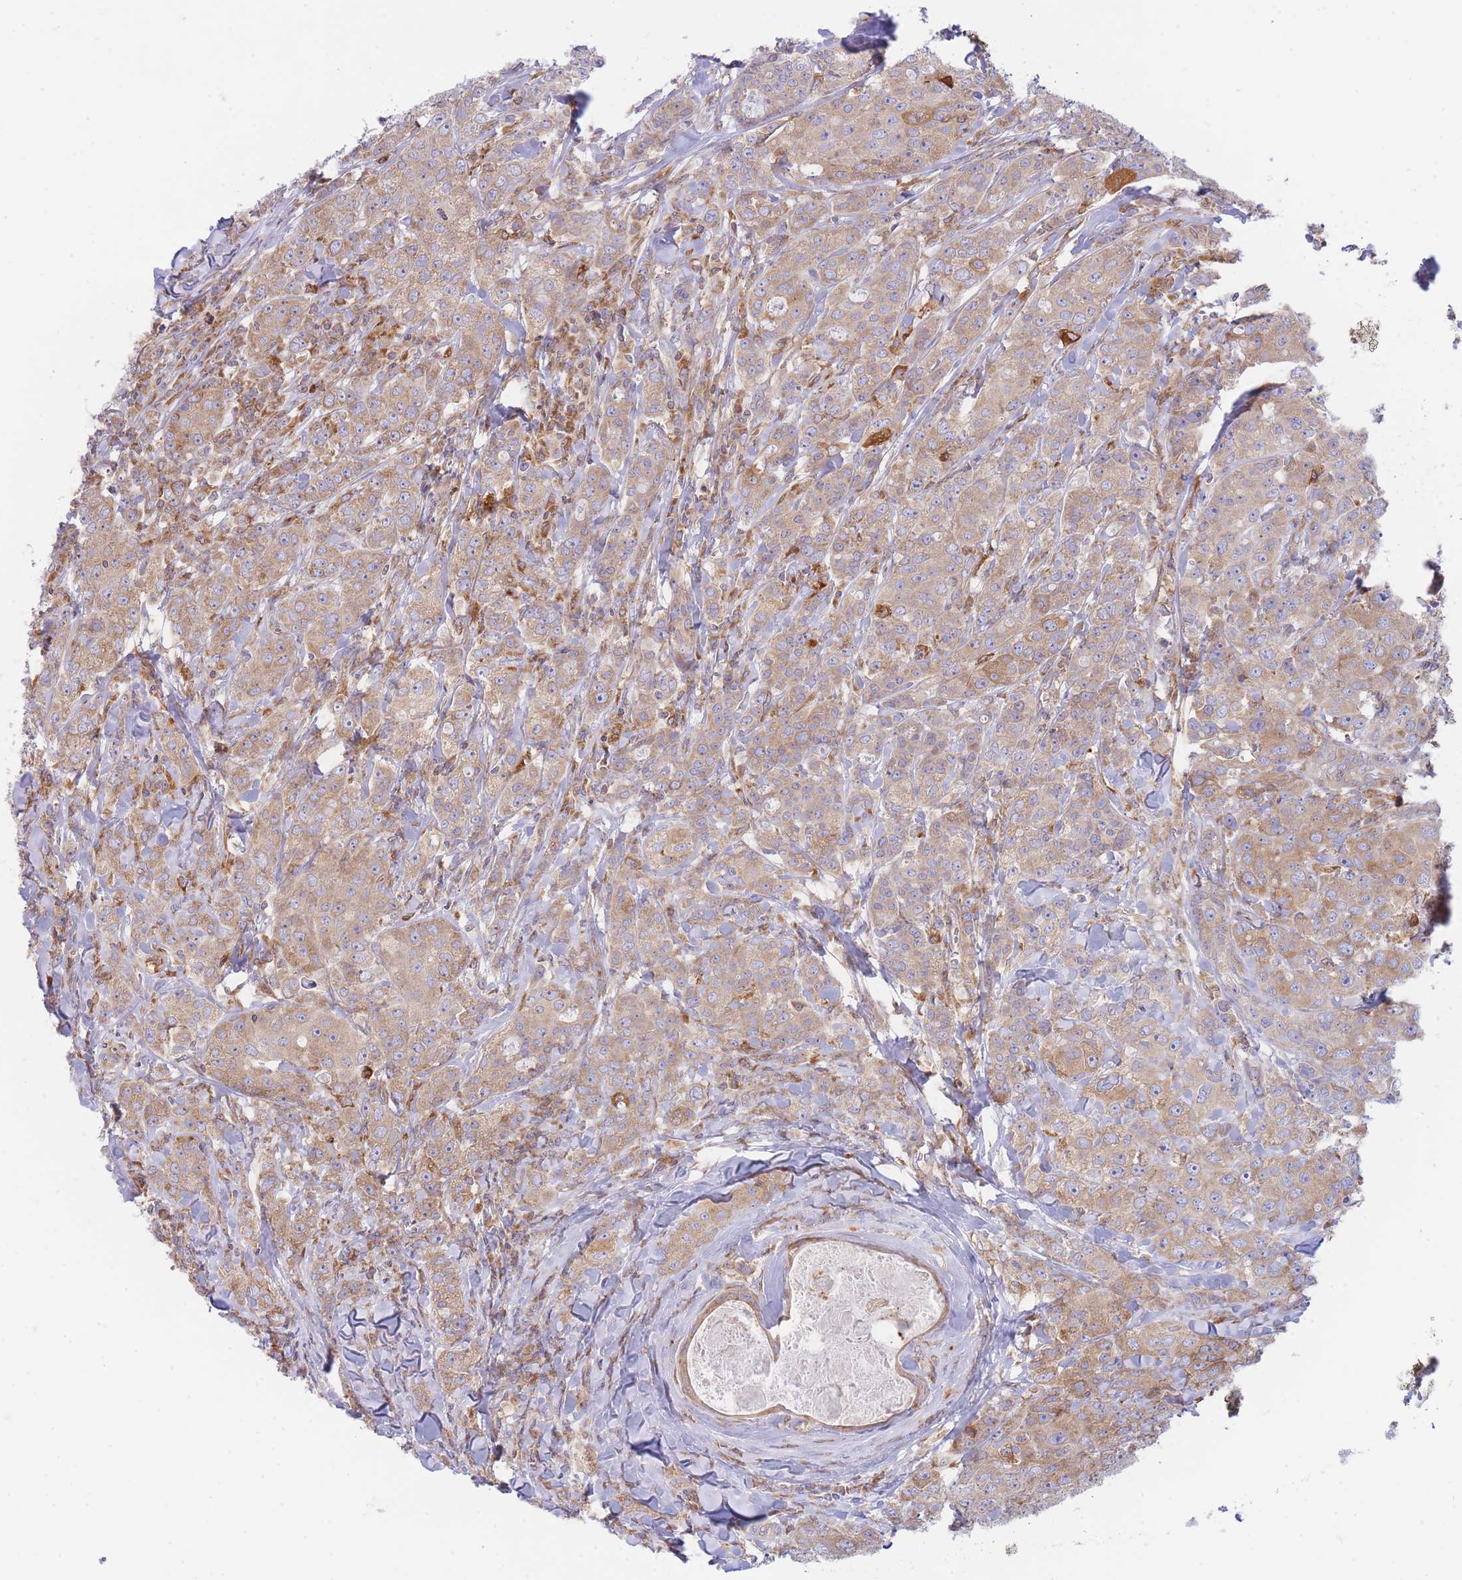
{"staining": {"intensity": "moderate", "quantity": ">75%", "location": "cytoplasmic/membranous"}, "tissue": "breast cancer", "cell_type": "Tumor cells", "image_type": "cancer", "snomed": [{"axis": "morphology", "description": "Duct carcinoma"}, {"axis": "topography", "description": "Breast"}], "caption": "Tumor cells exhibit moderate cytoplasmic/membranous staining in about >75% of cells in breast cancer (invasive ductal carcinoma).", "gene": "SH2B2", "patient": {"sex": "female", "age": 43}}